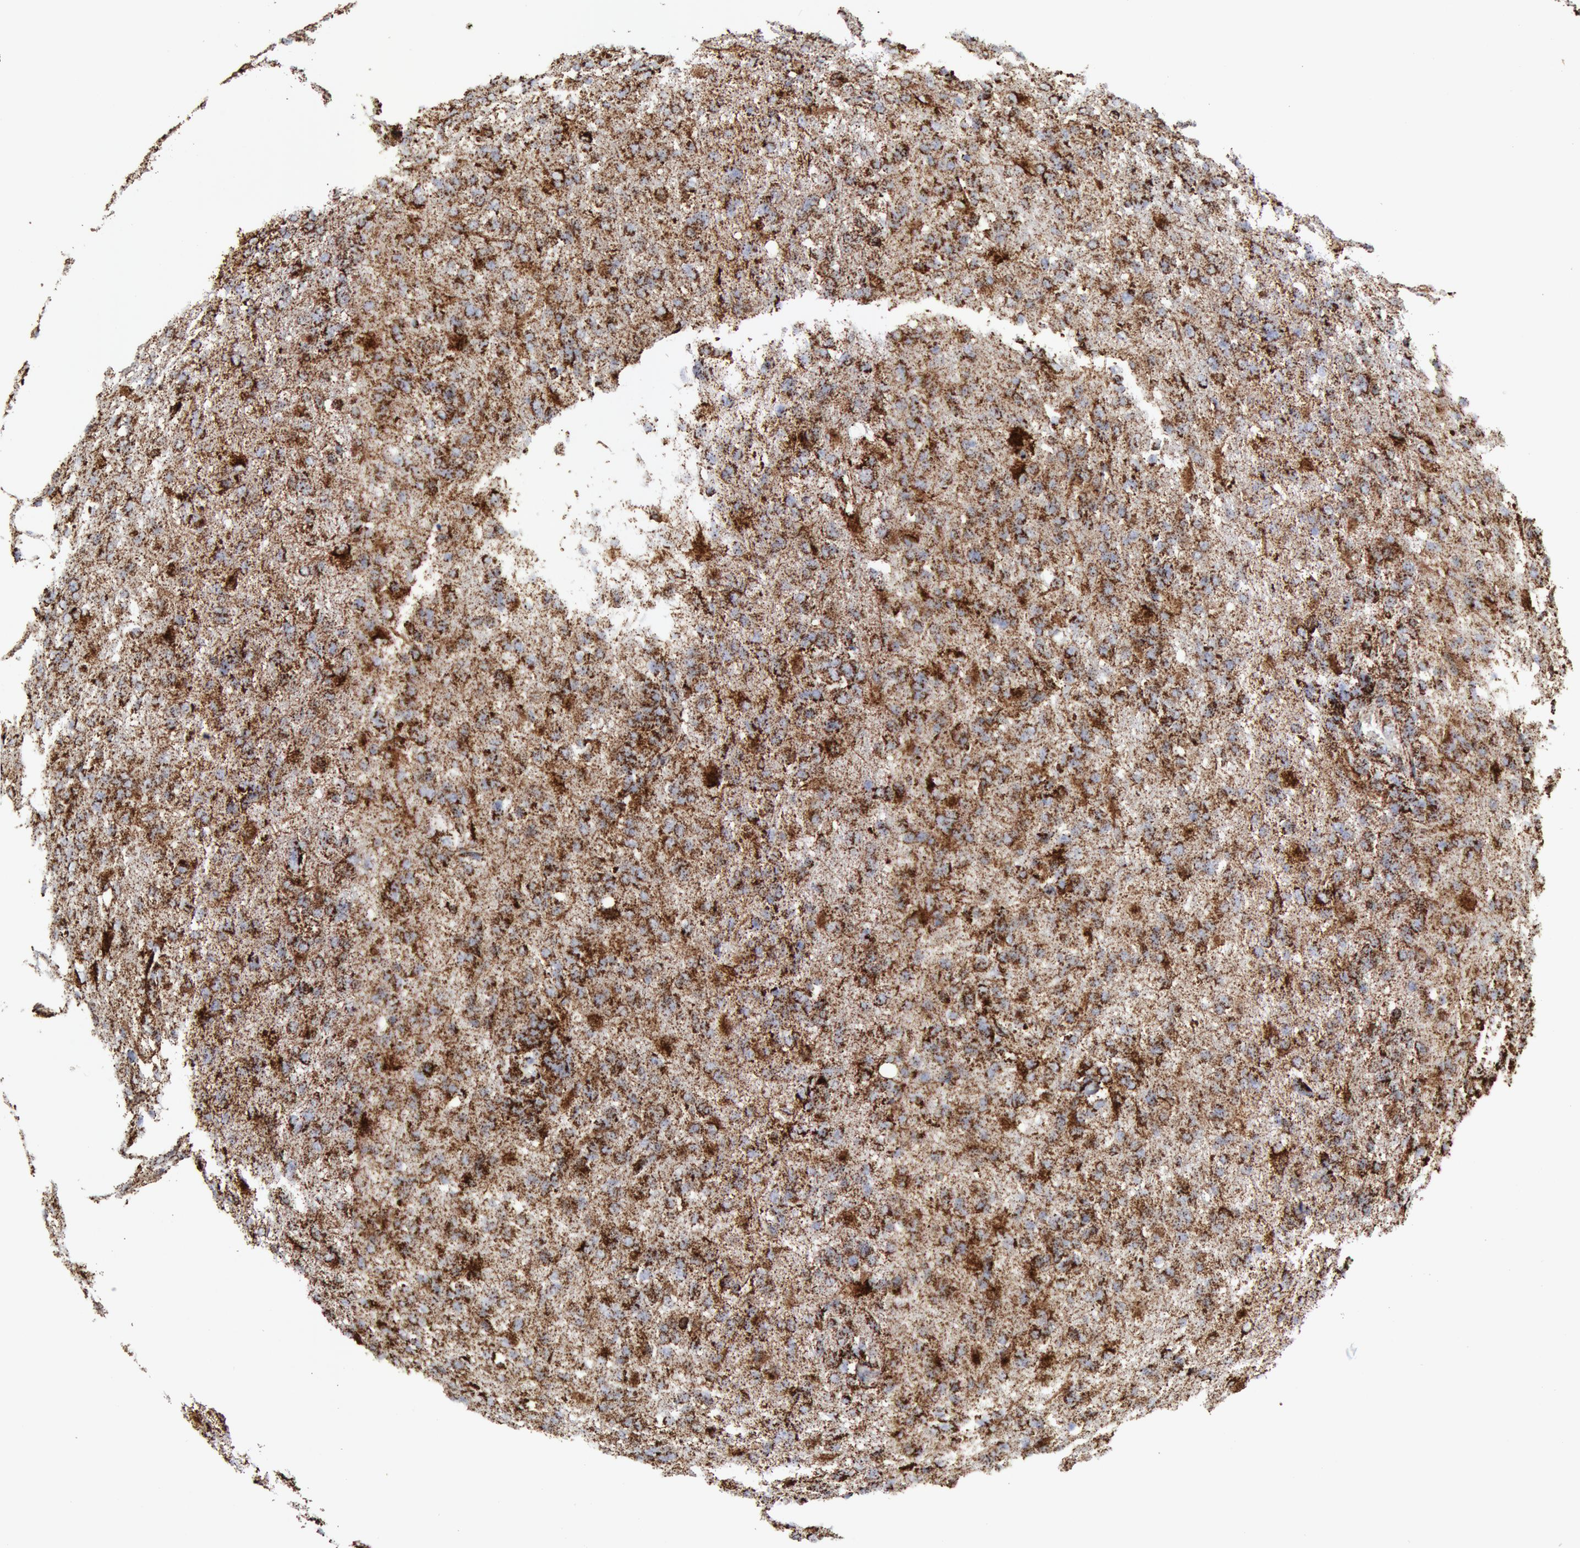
{"staining": {"intensity": "strong", "quantity": "25%-75%", "location": "cytoplasmic/membranous"}, "tissue": "glioma", "cell_type": "Tumor cells", "image_type": "cancer", "snomed": [{"axis": "morphology", "description": "Glioma, malignant, High grade"}, {"axis": "topography", "description": "Brain"}], "caption": "Malignant glioma (high-grade) stained with a protein marker displays strong staining in tumor cells.", "gene": "ATP5F1B", "patient": {"sex": "male", "age": 68}}